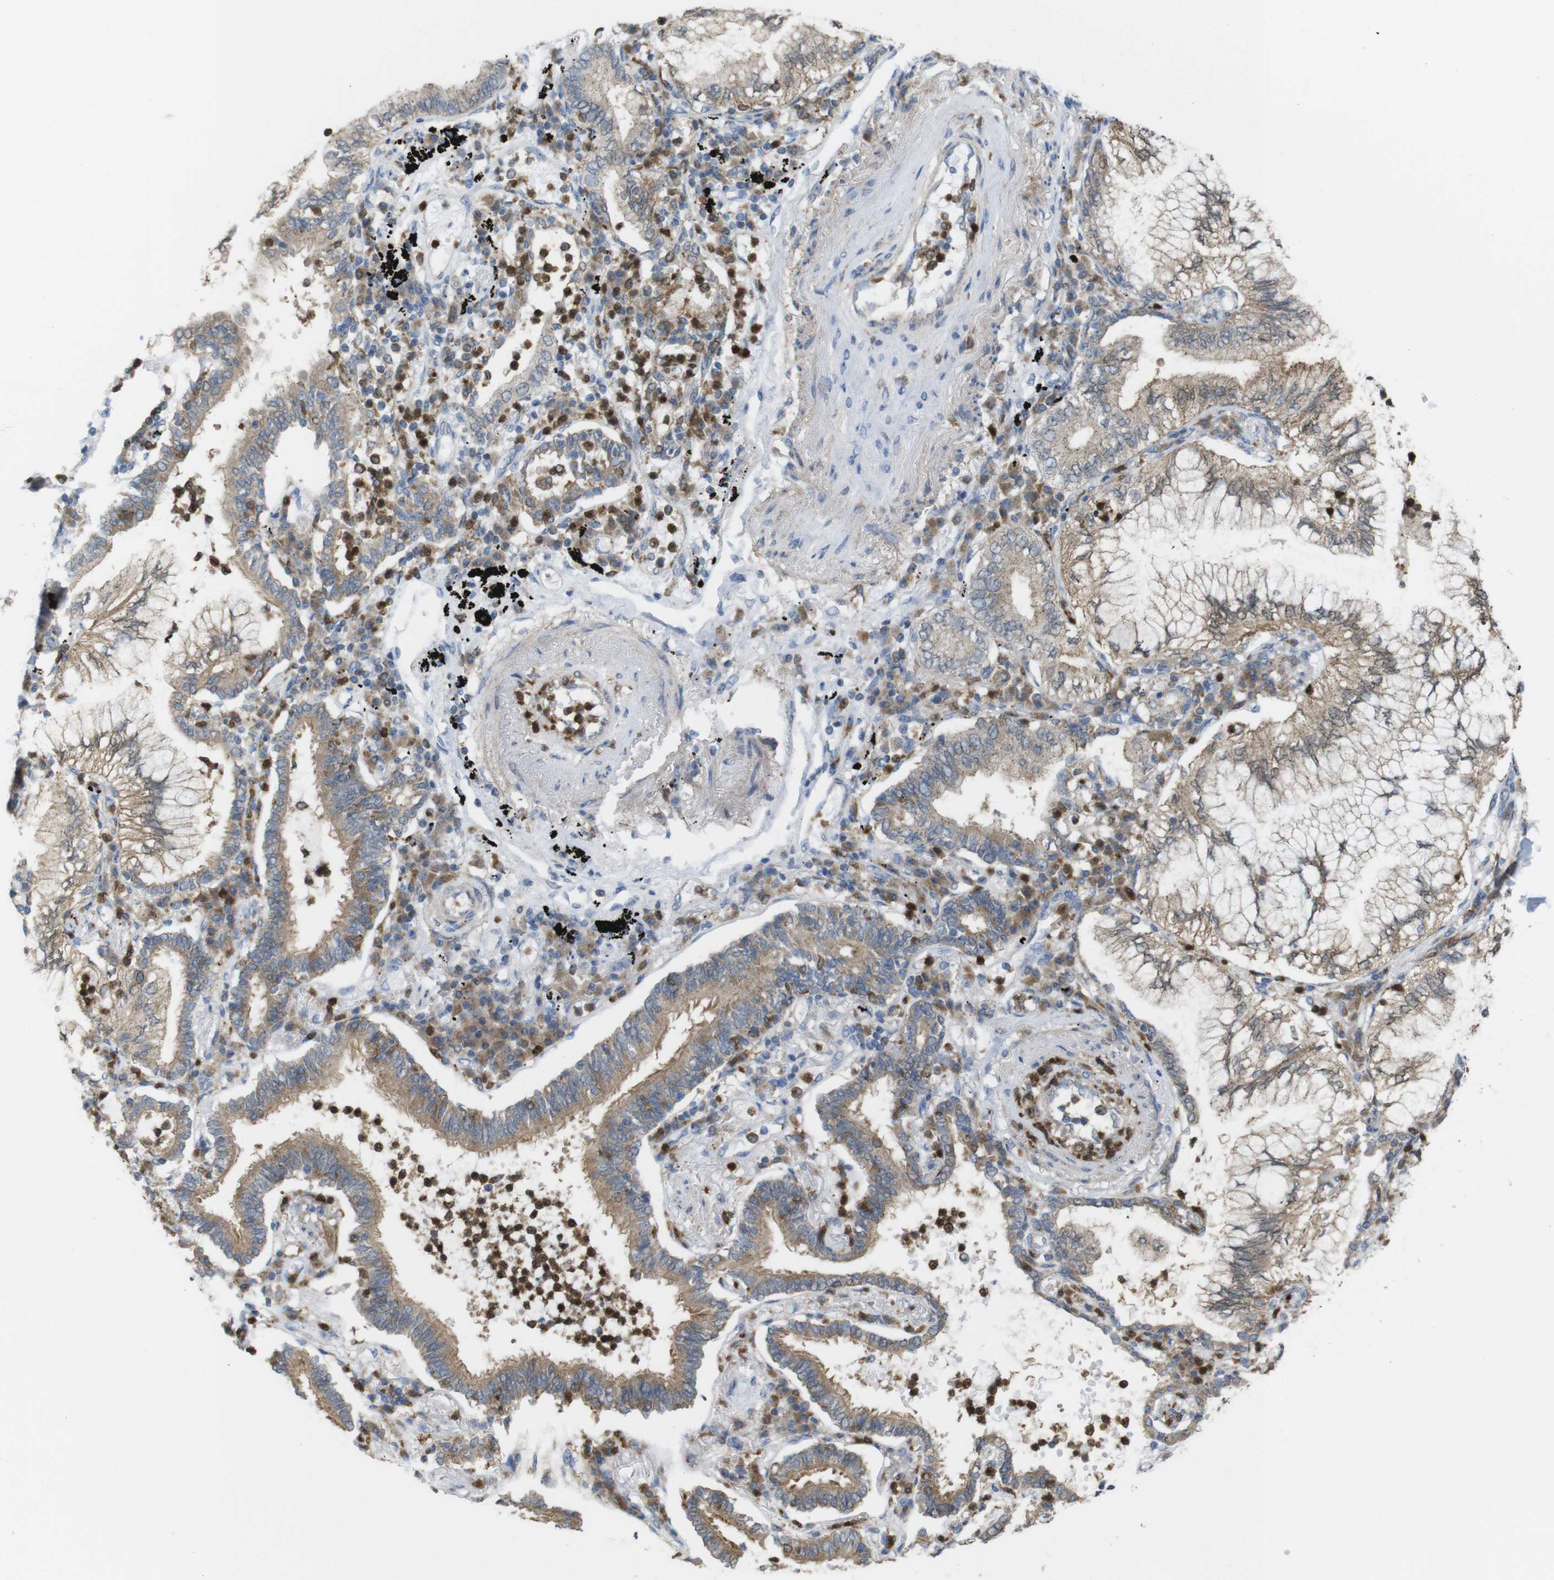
{"staining": {"intensity": "weak", "quantity": ">75%", "location": "cytoplasmic/membranous"}, "tissue": "lung cancer", "cell_type": "Tumor cells", "image_type": "cancer", "snomed": [{"axis": "morphology", "description": "Normal tissue, NOS"}, {"axis": "morphology", "description": "Adenocarcinoma, NOS"}, {"axis": "topography", "description": "Bronchus"}, {"axis": "topography", "description": "Lung"}], "caption": "Human lung cancer (adenocarcinoma) stained for a protein (brown) exhibits weak cytoplasmic/membranous positive staining in approximately >75% of tumor cells.", "gene": "PRKCD", "patient": {"sex": "female", "age": 70}}